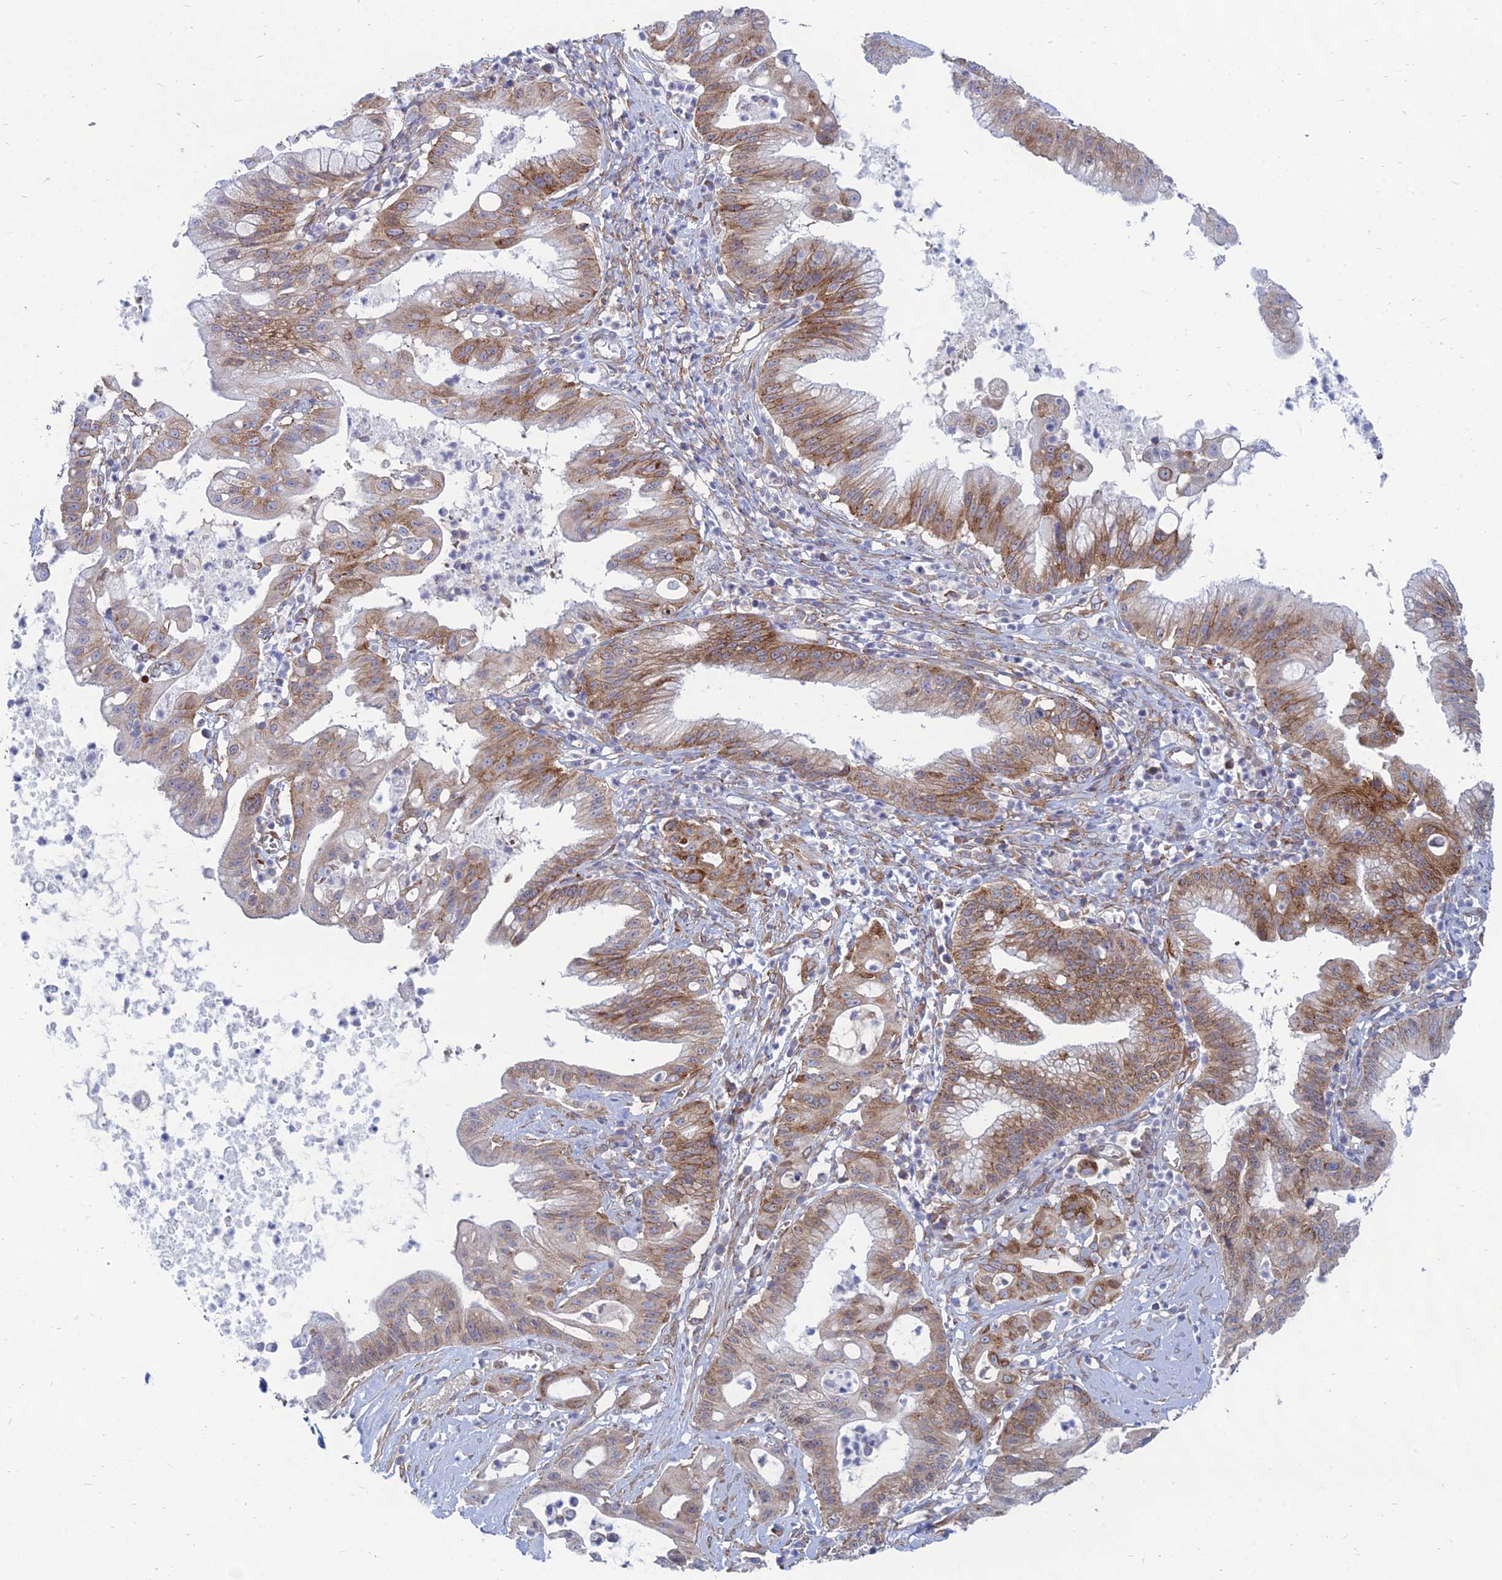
{"staining": {"intensity": "moderate", "quantity": ">75%", "location": "cytoplasmic/membranous"}, "tissue": "ovarian cancer", "cell_type": "Tumor cells", "image_type": "cancer", "snomed": [{"axis": "morphology", "description": "Cystadenocarcinoma, mucinous, NOS"}, {"axis": "topography", "description": "Ovary"}], "caption": "A medium amount of moderate cytoplasmic/membranous positivity is identified in about >75% of tumor cells in ovarian mucinous cystadenocarcinoma tissue. The staining is performed using DAB brown chromogen to label protein expression. The nuclei are counter-stained blue using hematoxylin.", "gene": "TXLNA", "patient": {"sex": "female", "age": 70}}